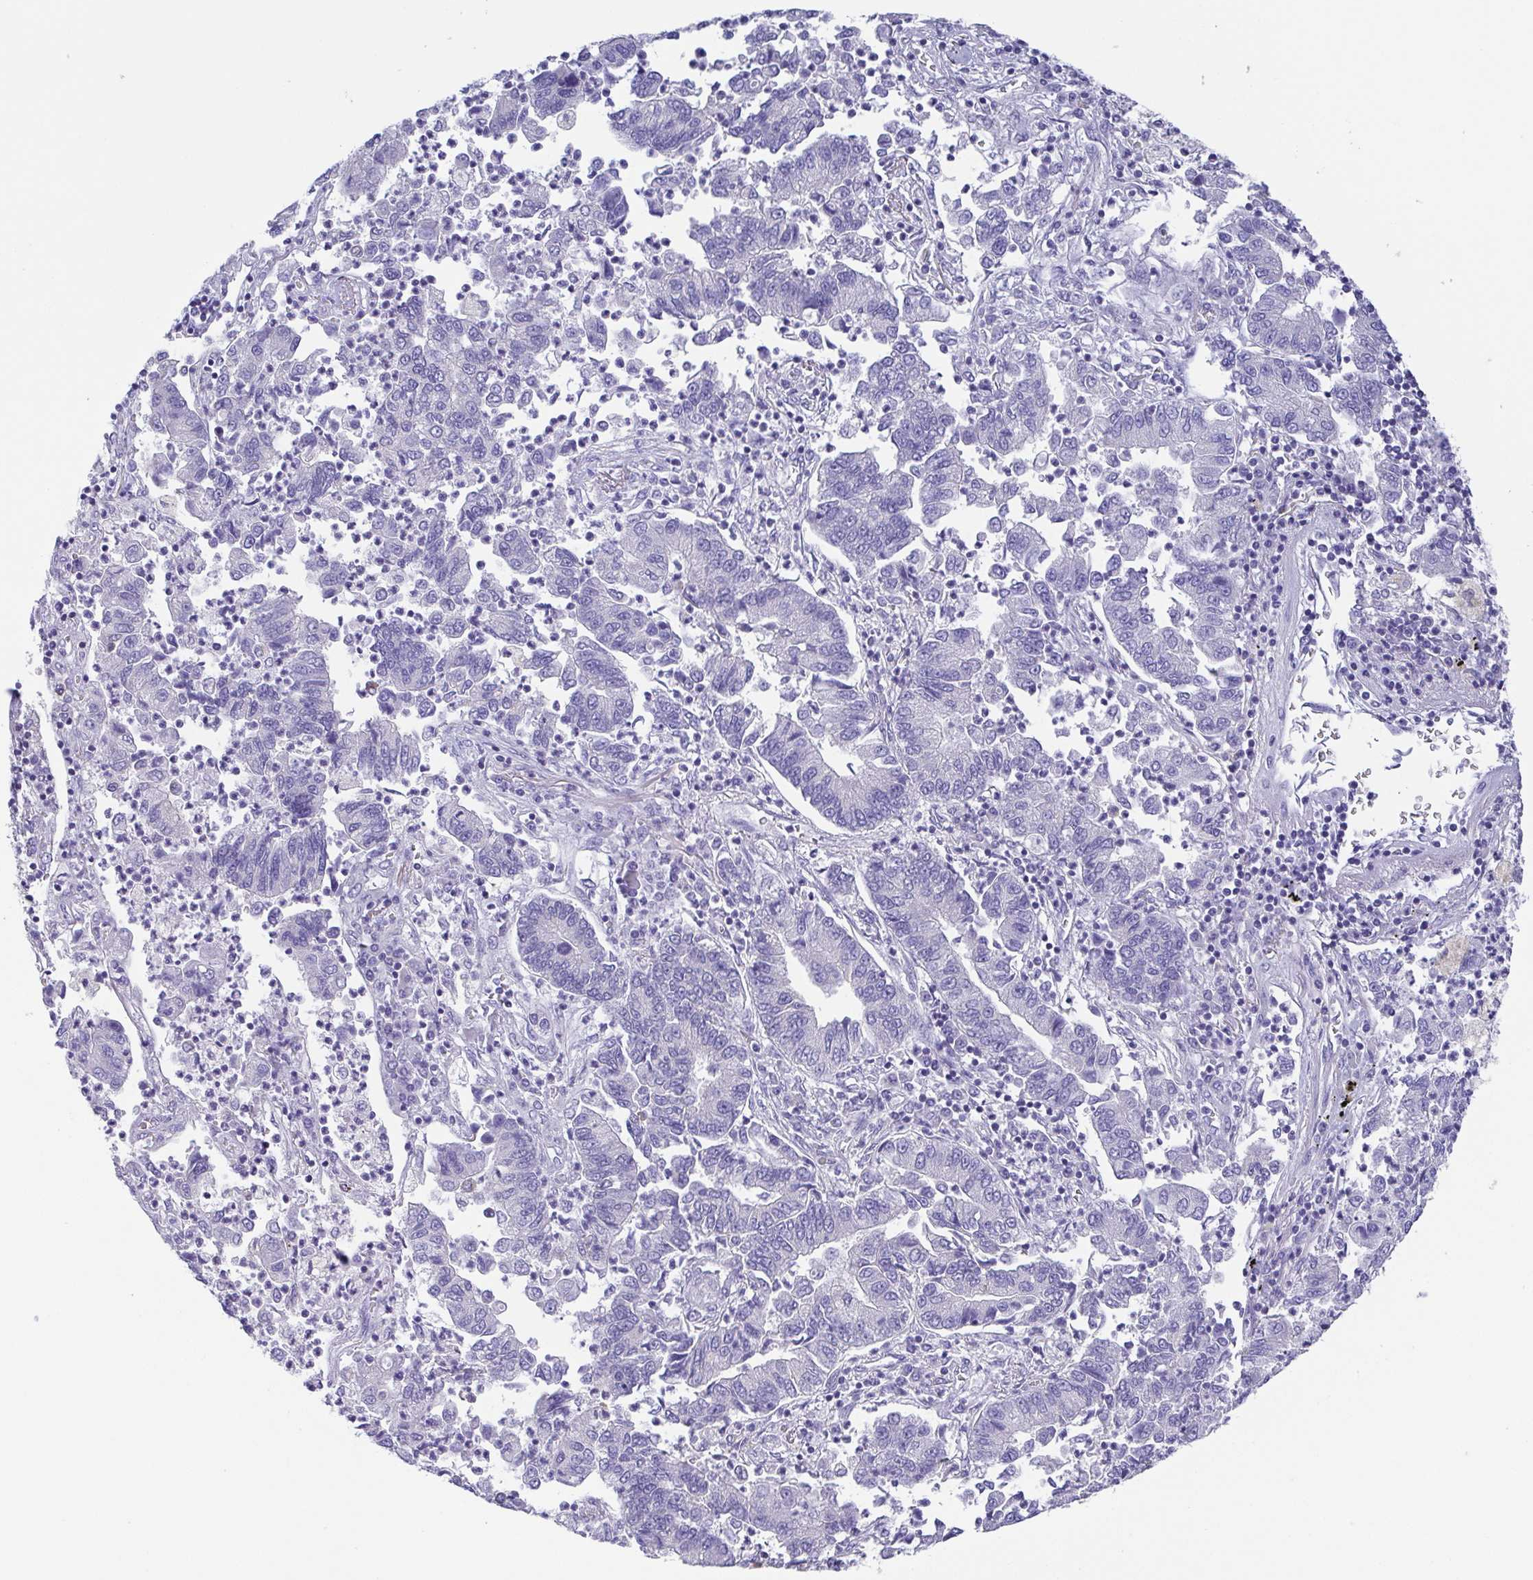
{"staining": {"intensity": "negative", "quantity": "none", "location": "none"}, "tissue": "lung cancer", "cell_type": "Tumor cells", "image_type": "cancer", "snomed": [{"axis": "morphology", "description": "Adenocarcinoma, NOS"}, {"axis": "topography", "description": "Lung"}], "caption": "Tumor cells are negative for protein expression in human lung cancer (adenocarcinoma).", "gene": "PKDREJ", "patient": {"sex": "female", "age": 57}}